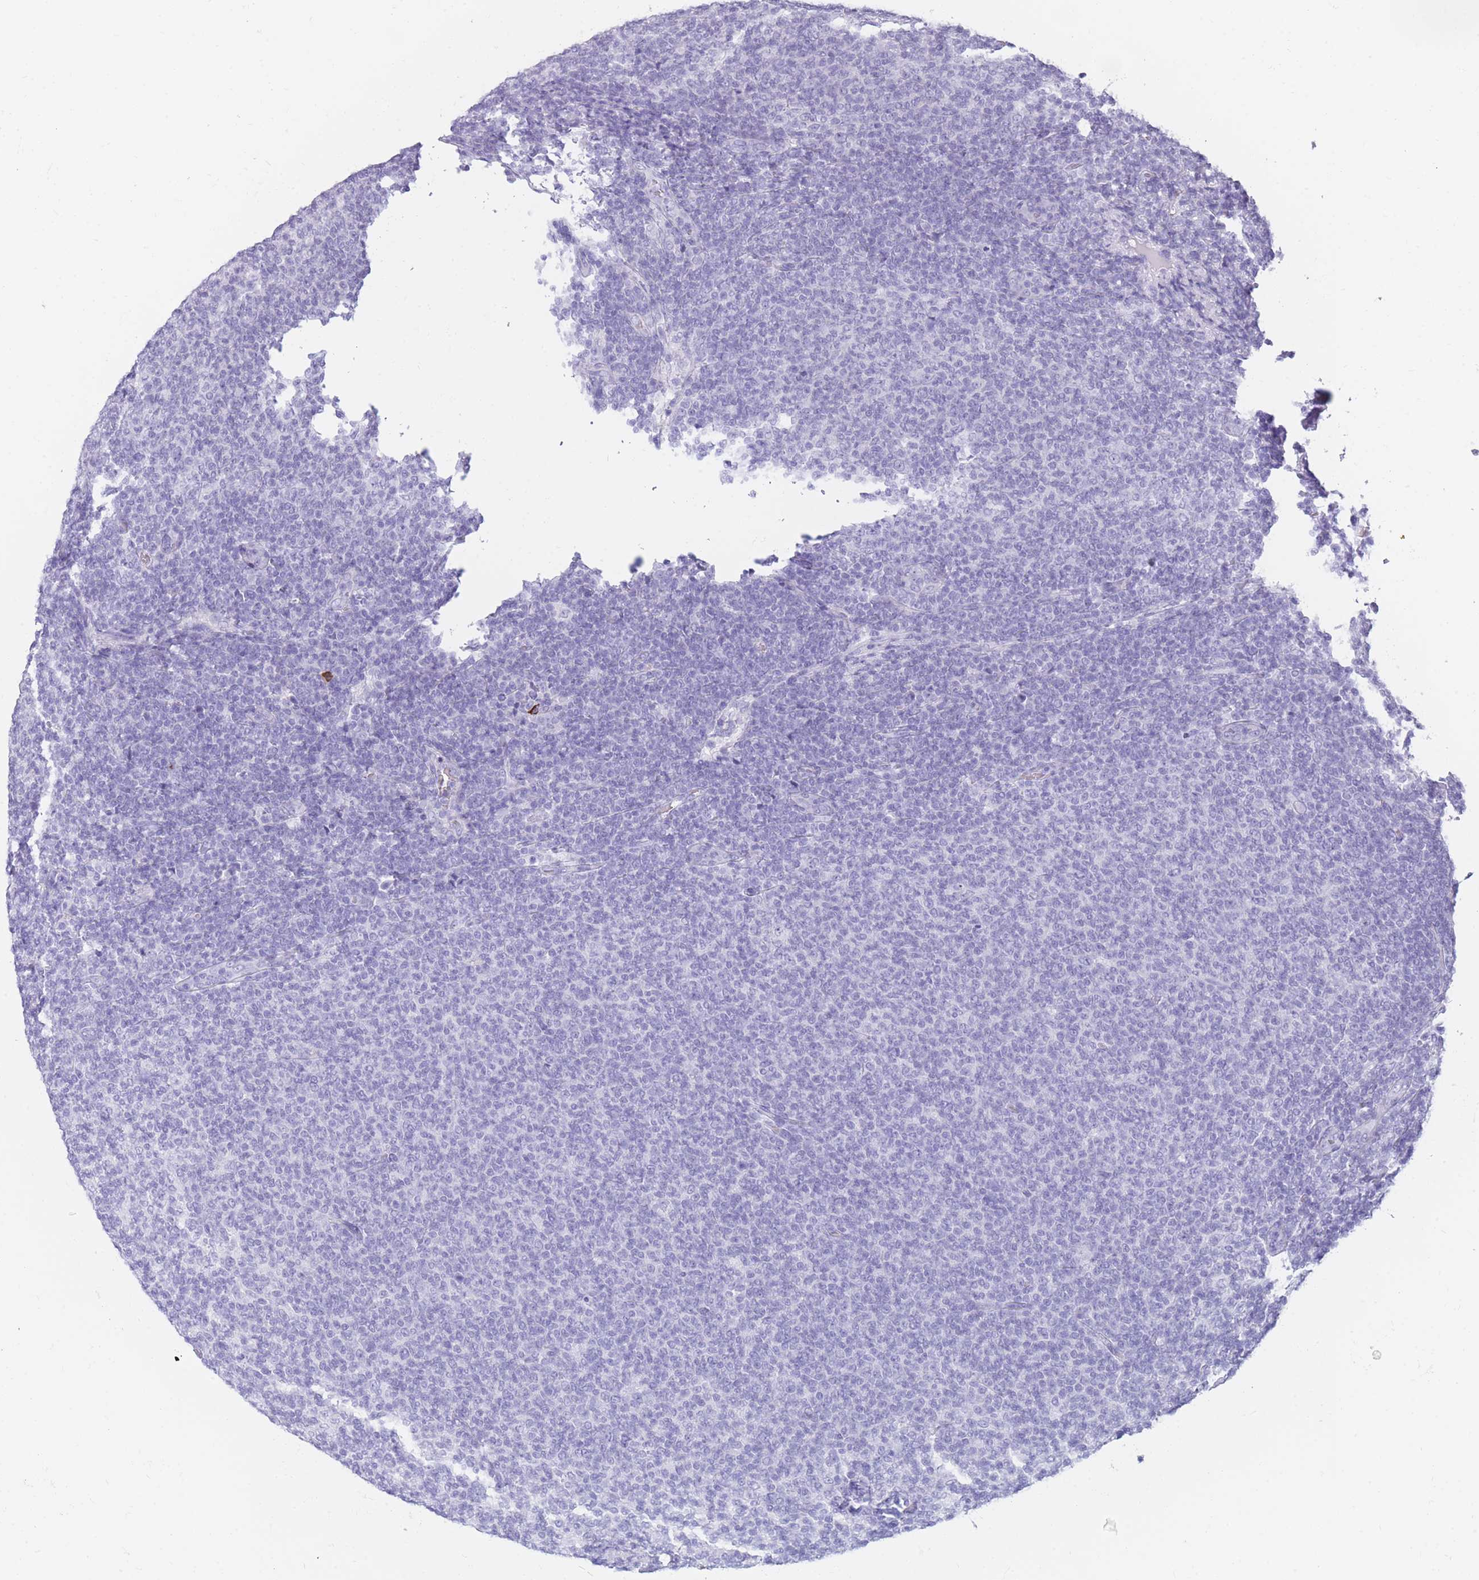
{"staining": {"intensity": "negative", "quantity": "none", "location": "none"}, "tissue": "lymphoma", "cell_type": "Tumor cells", "image_type": "cancer", "snomed": [{"axis": "morphology", "description": "Malignant lymphoma, non-Hodgkin's type, Low grade"}, {"axis": "topography", "description": "Lymph node"}], "caption": "Low-grade malignant lymphoma, non-Hodgkin's type stained for a protein using IHC exhibits no staining tumor cells.", "gene": "TNFSF11", "patient": {"sex": "male", "age": 66}}